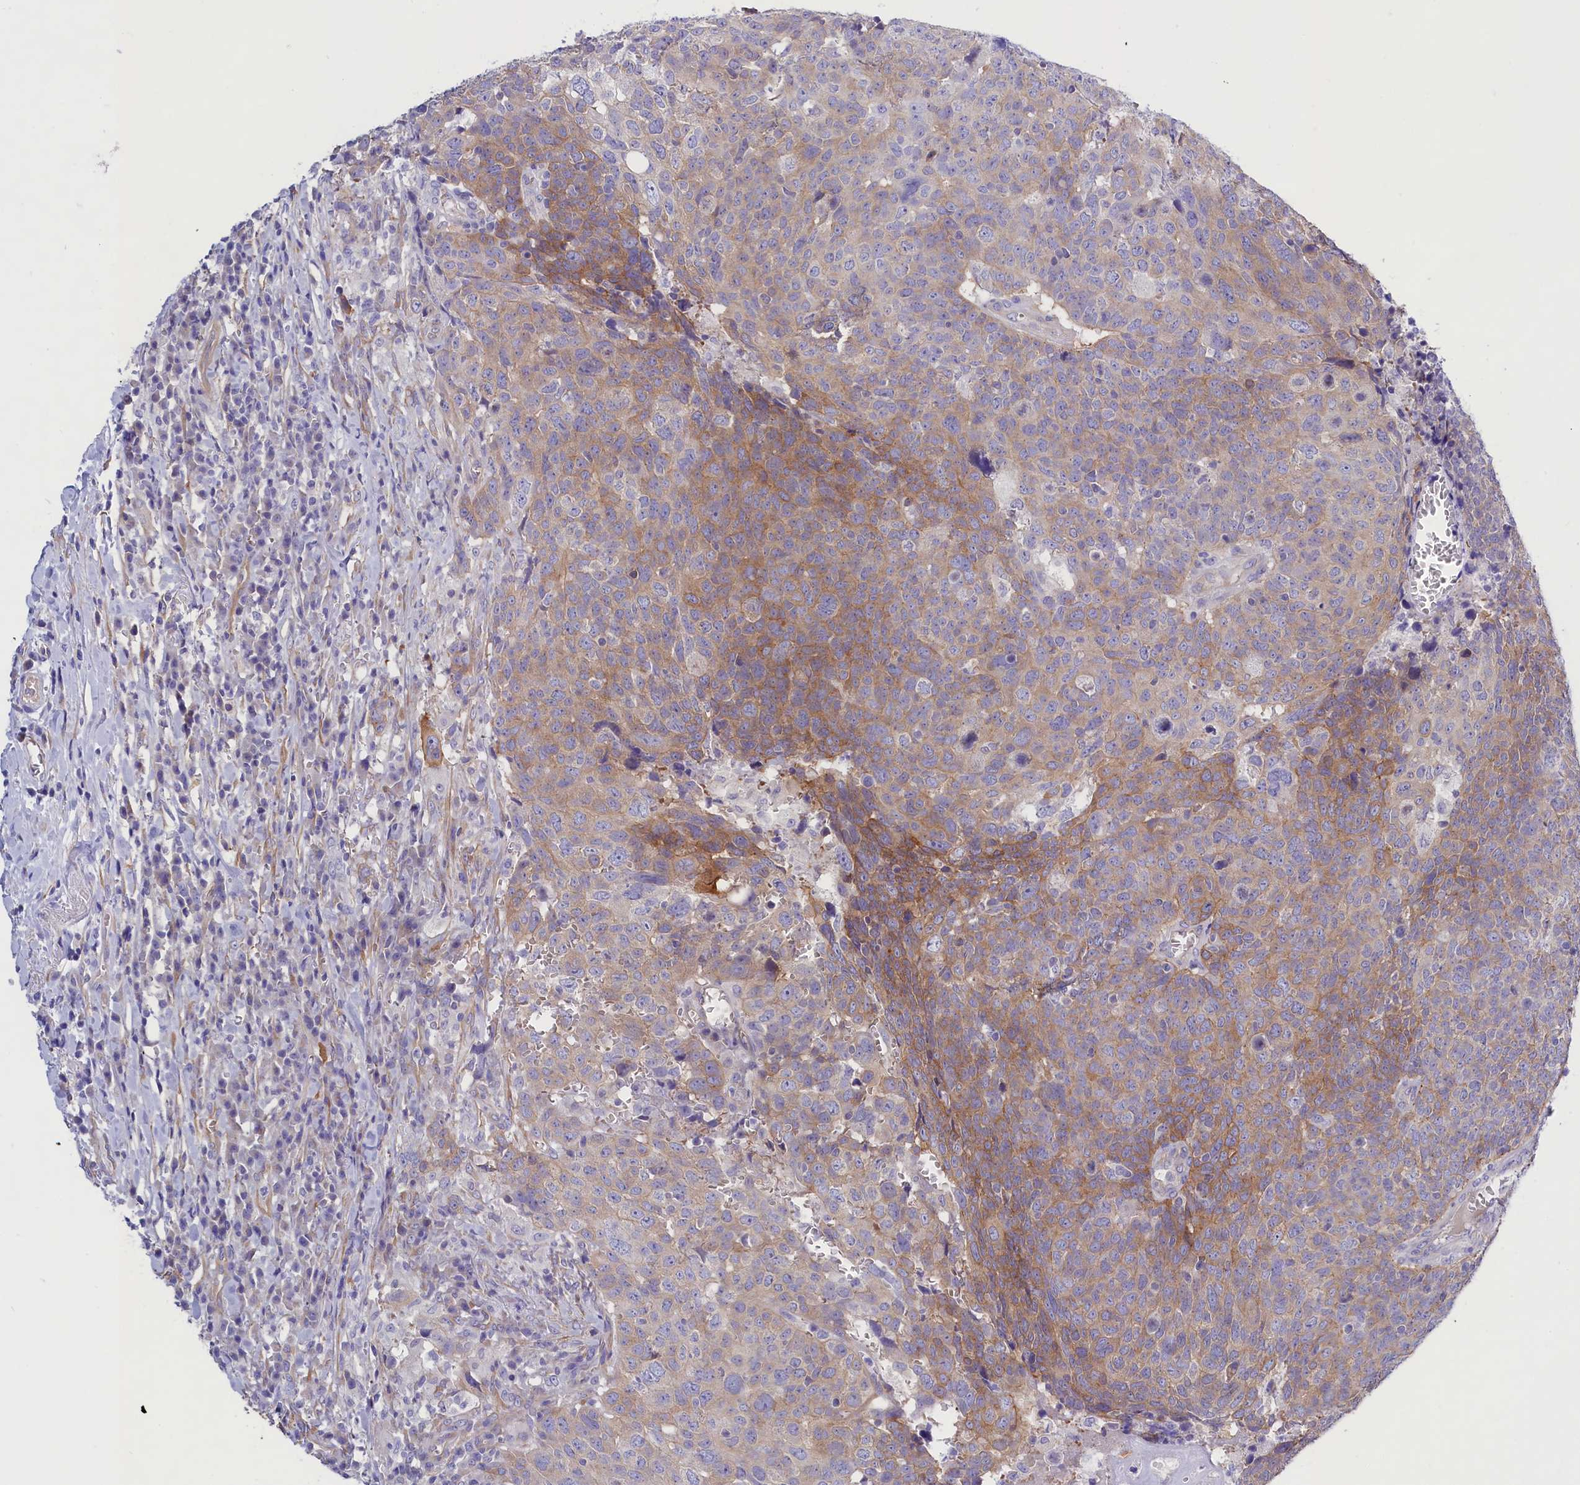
{"staining": {"intensity": "moderate", "quantity": "<25%", "location": "cytoplasmic/membranous"}, "tissue": "head and neck cancer", "cell_type": "Tumor cells", "image_type": "cancer", "snomed": [{"axis": "morphology", "description": "Squamous cell carcinoma, NOS"}, {"axis": "topography", "description": "Head-Neck"}], "caption": "This is an image of IHC staining of squamous cell carcinoma (head and neck), which shows moderate staining in the cytoplasmic/membranous of tumor cells.", "gene": "PPP1R13L", "patient": {"sex": "male", "age": 66}}